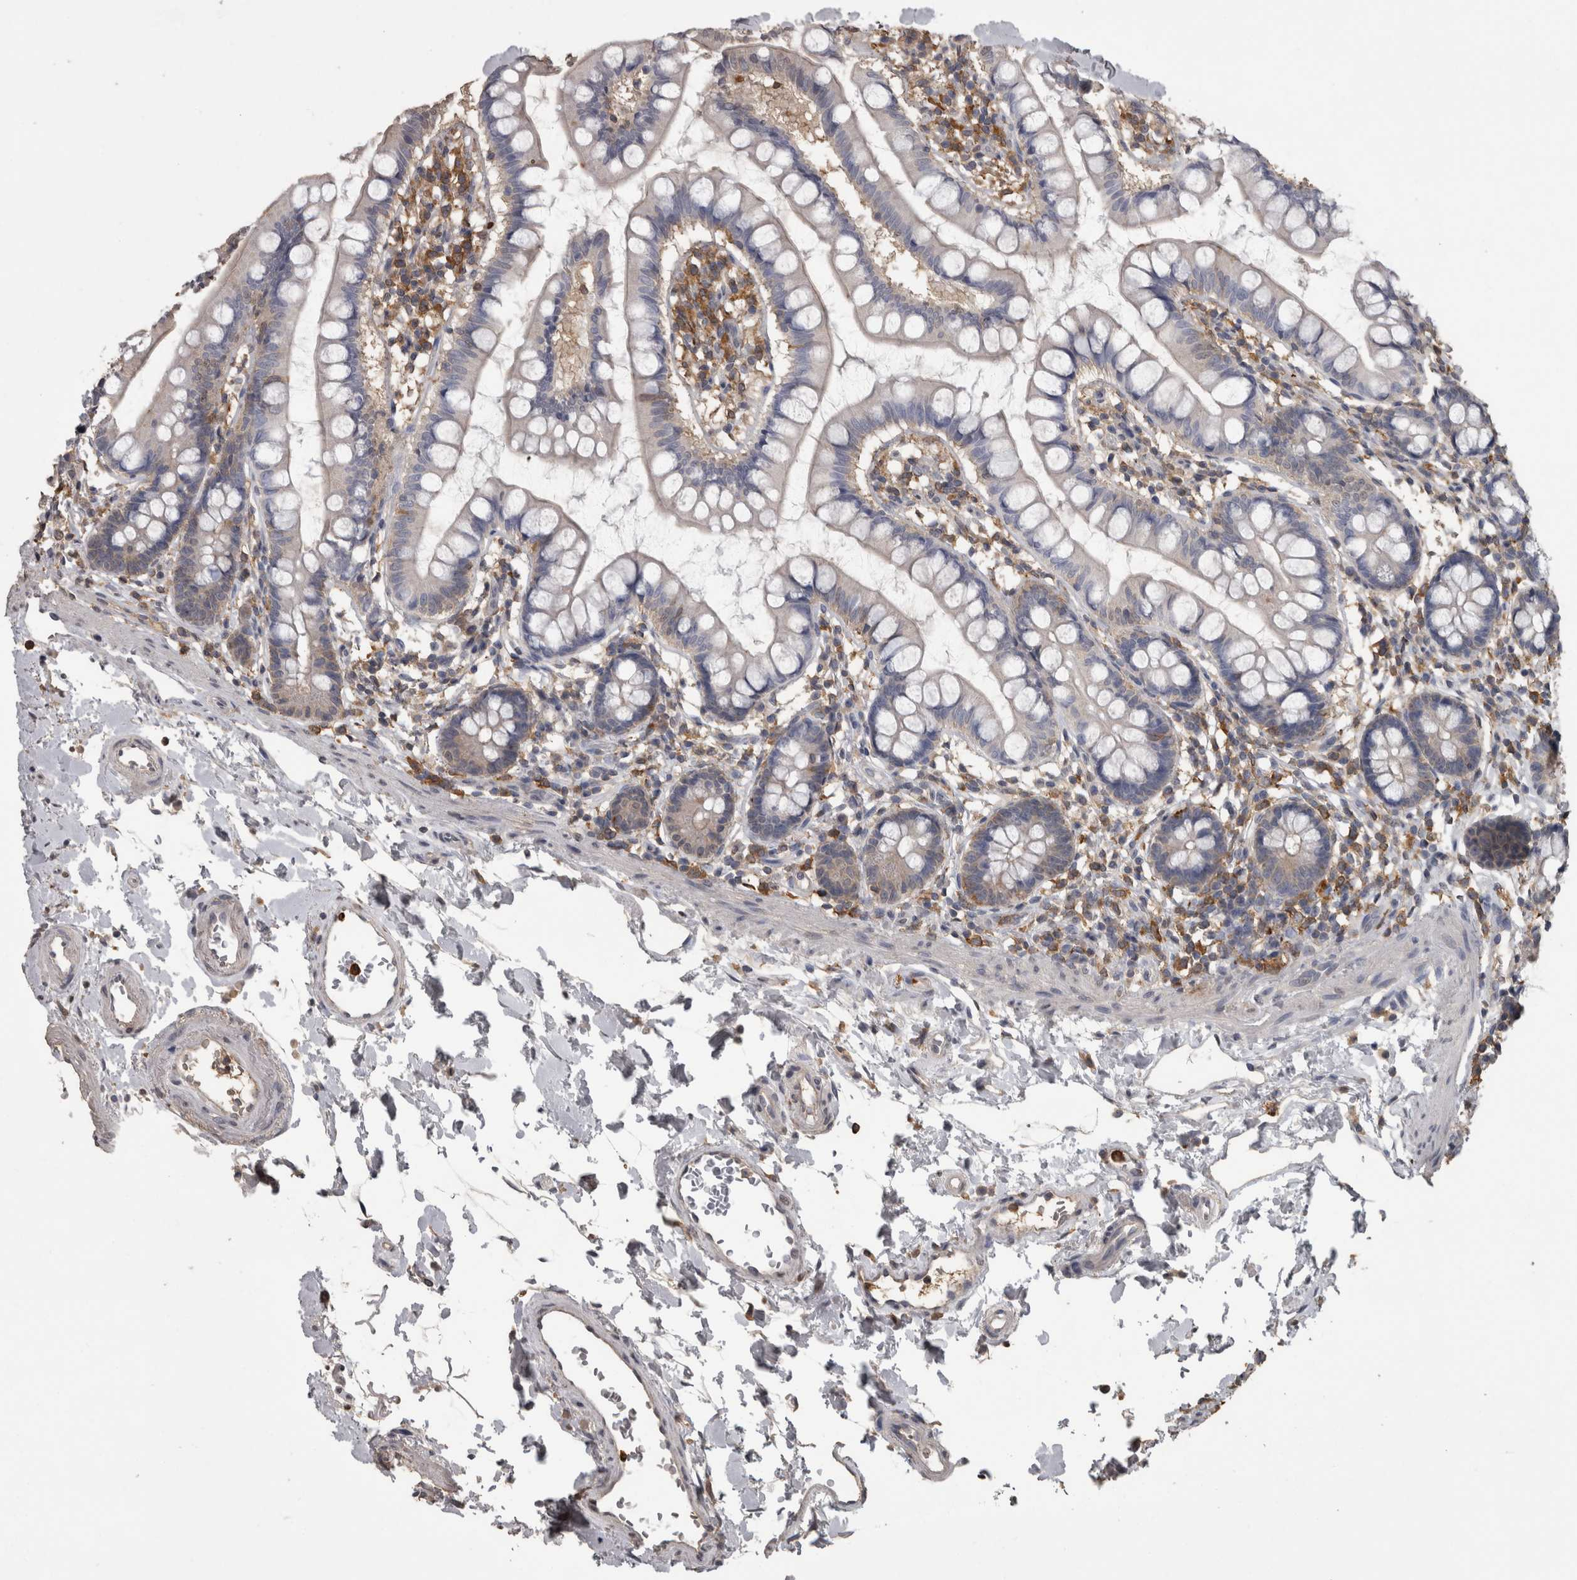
{"staining": {"intensity": "negative", "quantity": "none", "location": "none"}, "tissue": "small intestine", "cell_type": "Glandular cells", "image_type": "normal", "snomed": [{"axis": "morphology", "description": "Normal tissue, NOS"}, {"axis": "topography", "description": "Small intestine"}], "caption": "Immunohistochemical staining of unremarkable human small intestine displays no significant positivity in glandular cells. (Stains: DAB (3,3'-diaminobenzidine) immunohistochemistry with hematoxylin counter stain, Microscopy: brightfield microscopy at high magnification).", "gene": "PIK3AP1", "patient": {"sex": "female", "age": 84}}